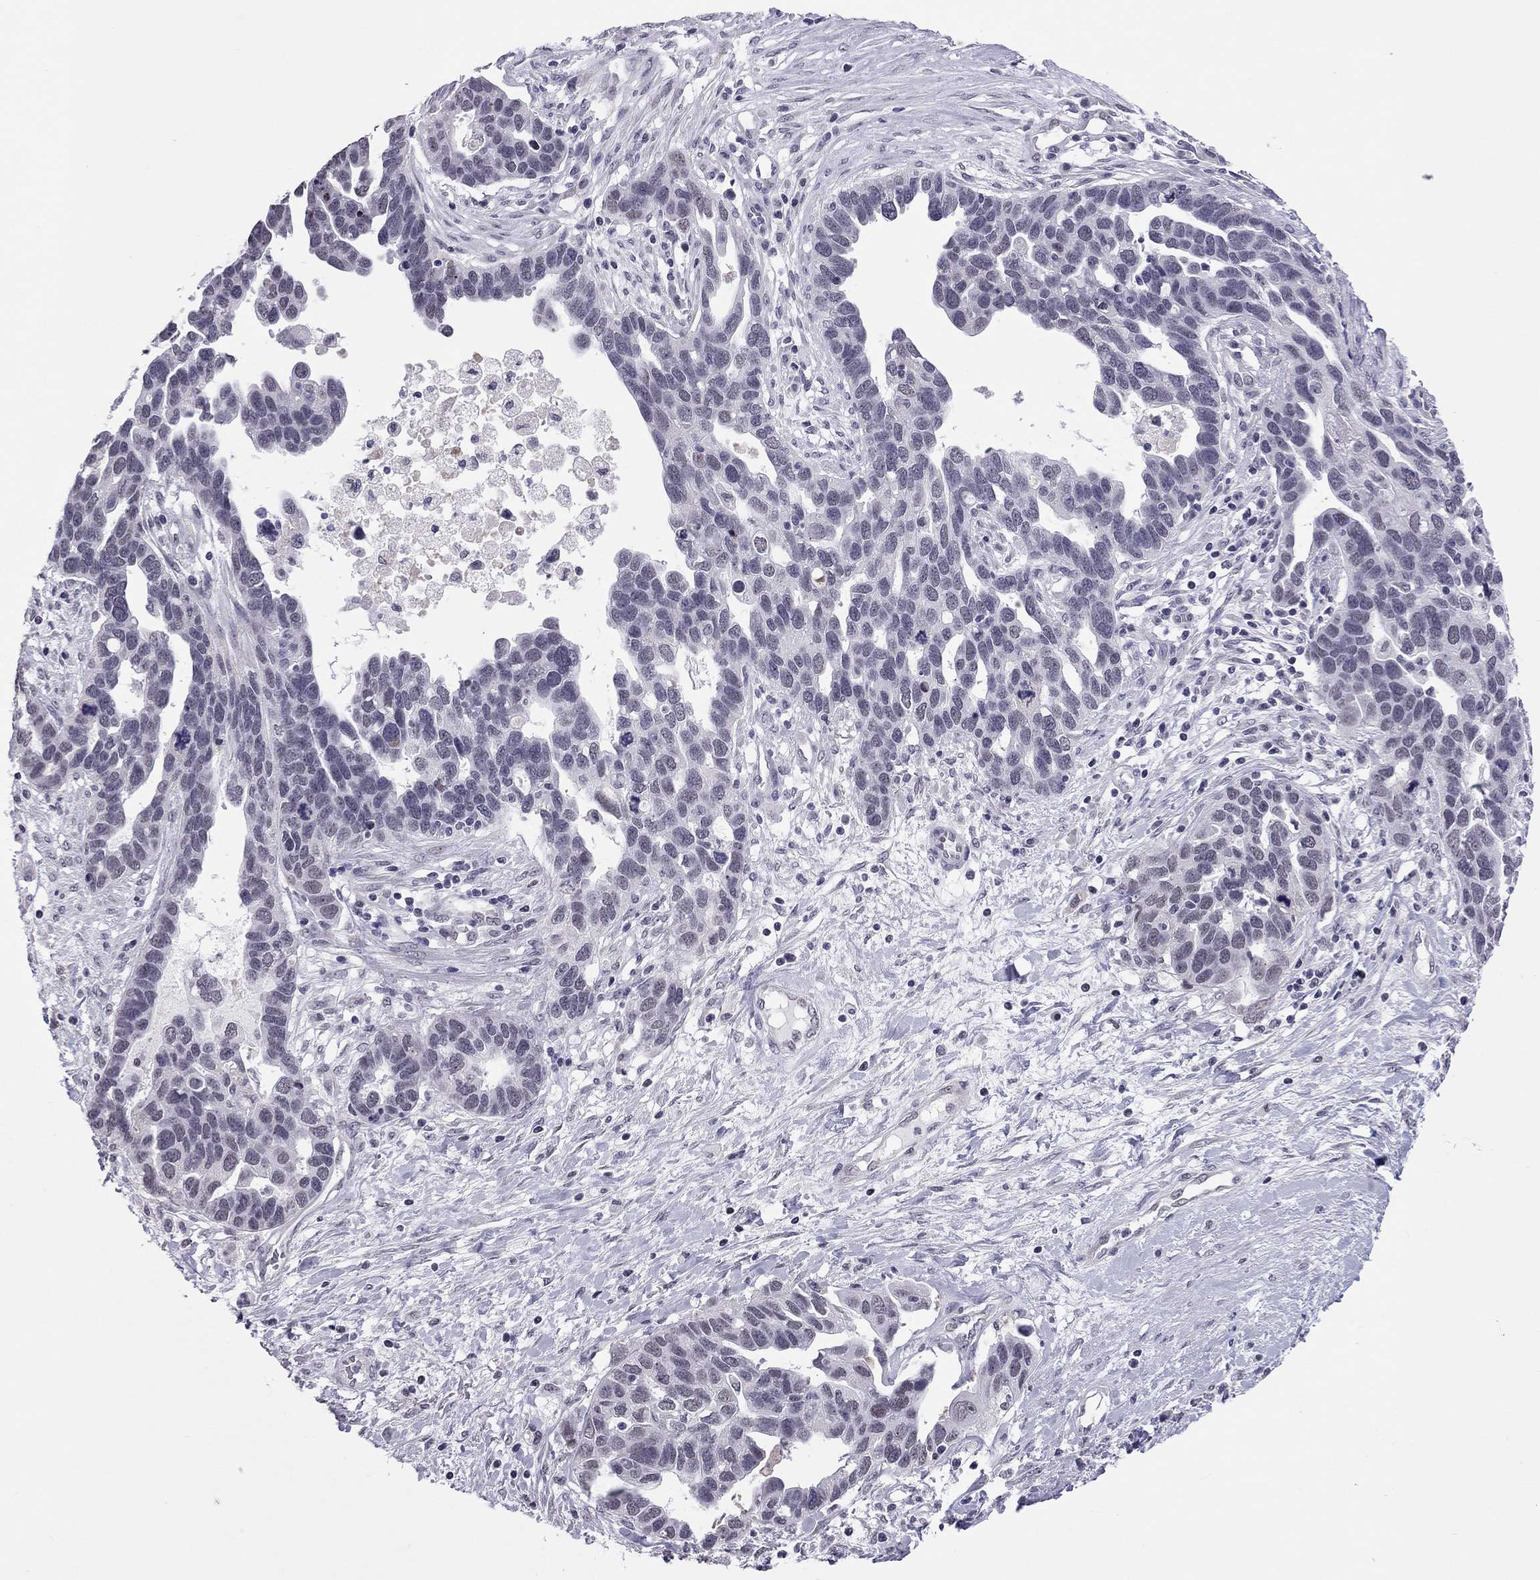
{"staining": {"intensity": "negative", "quantity": "none", "location": "none"}, "tissue": "ovarian cancer", "cell_type": "Tumor cells", "image_type": "cancer", "snomed": [{"axis": "morphology", "description": "Cystadenocarcinoma, serous, NOS"}, {"axis": "topography", "description": "Ovary"}], "caption": "IHC photomicrograph of human ovarian serous cystadenocarcinoma stained for a protein (brown), which shows no staining in tumor cells.", "gene": "PPP1R3A", "patient": {"sex": "female", "age": 54}}